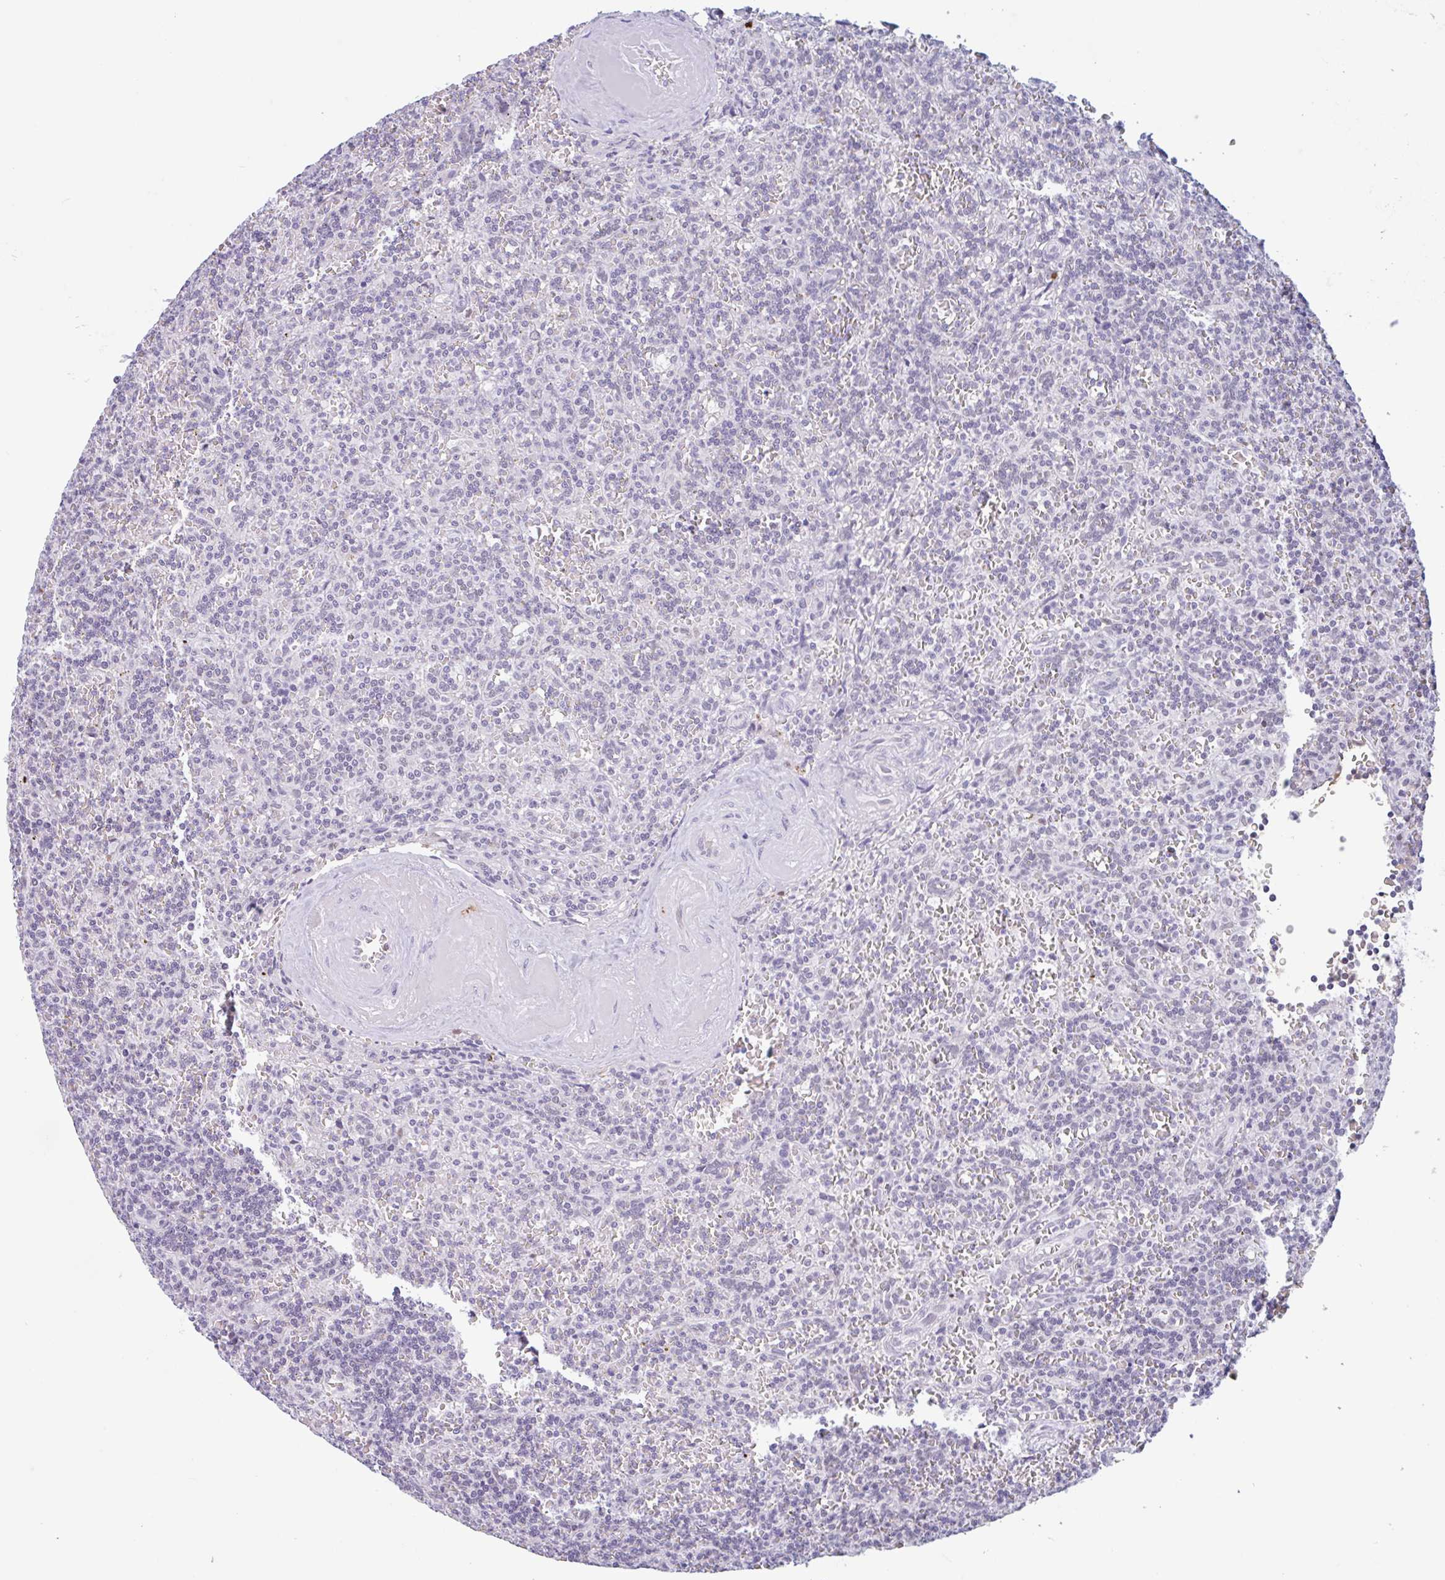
{"staining": {"intensity": "negative", "quantity": "none", "location": "none"}, "tissue": "lymphoma", "cell_type": "Tumor cells", "image_type": "cancer", "snomed": [{"axis": "morphology", "description": "Malignant lymphoma, non-Hodgkin's type, Low grade"}, {"axis": "topography", "description": "Spleen"}], "caption": "A high-resolution photomicrograph shows IHC staining of lymphoma, which displays no significant expression in tumor cells. (DAB (3,3'-diaminobenzidine) immunohistochemistry visualized using brightfield microscopy, high magnification).", "gene": "PLG", "patient": {"sex": "male", "age": 73}}